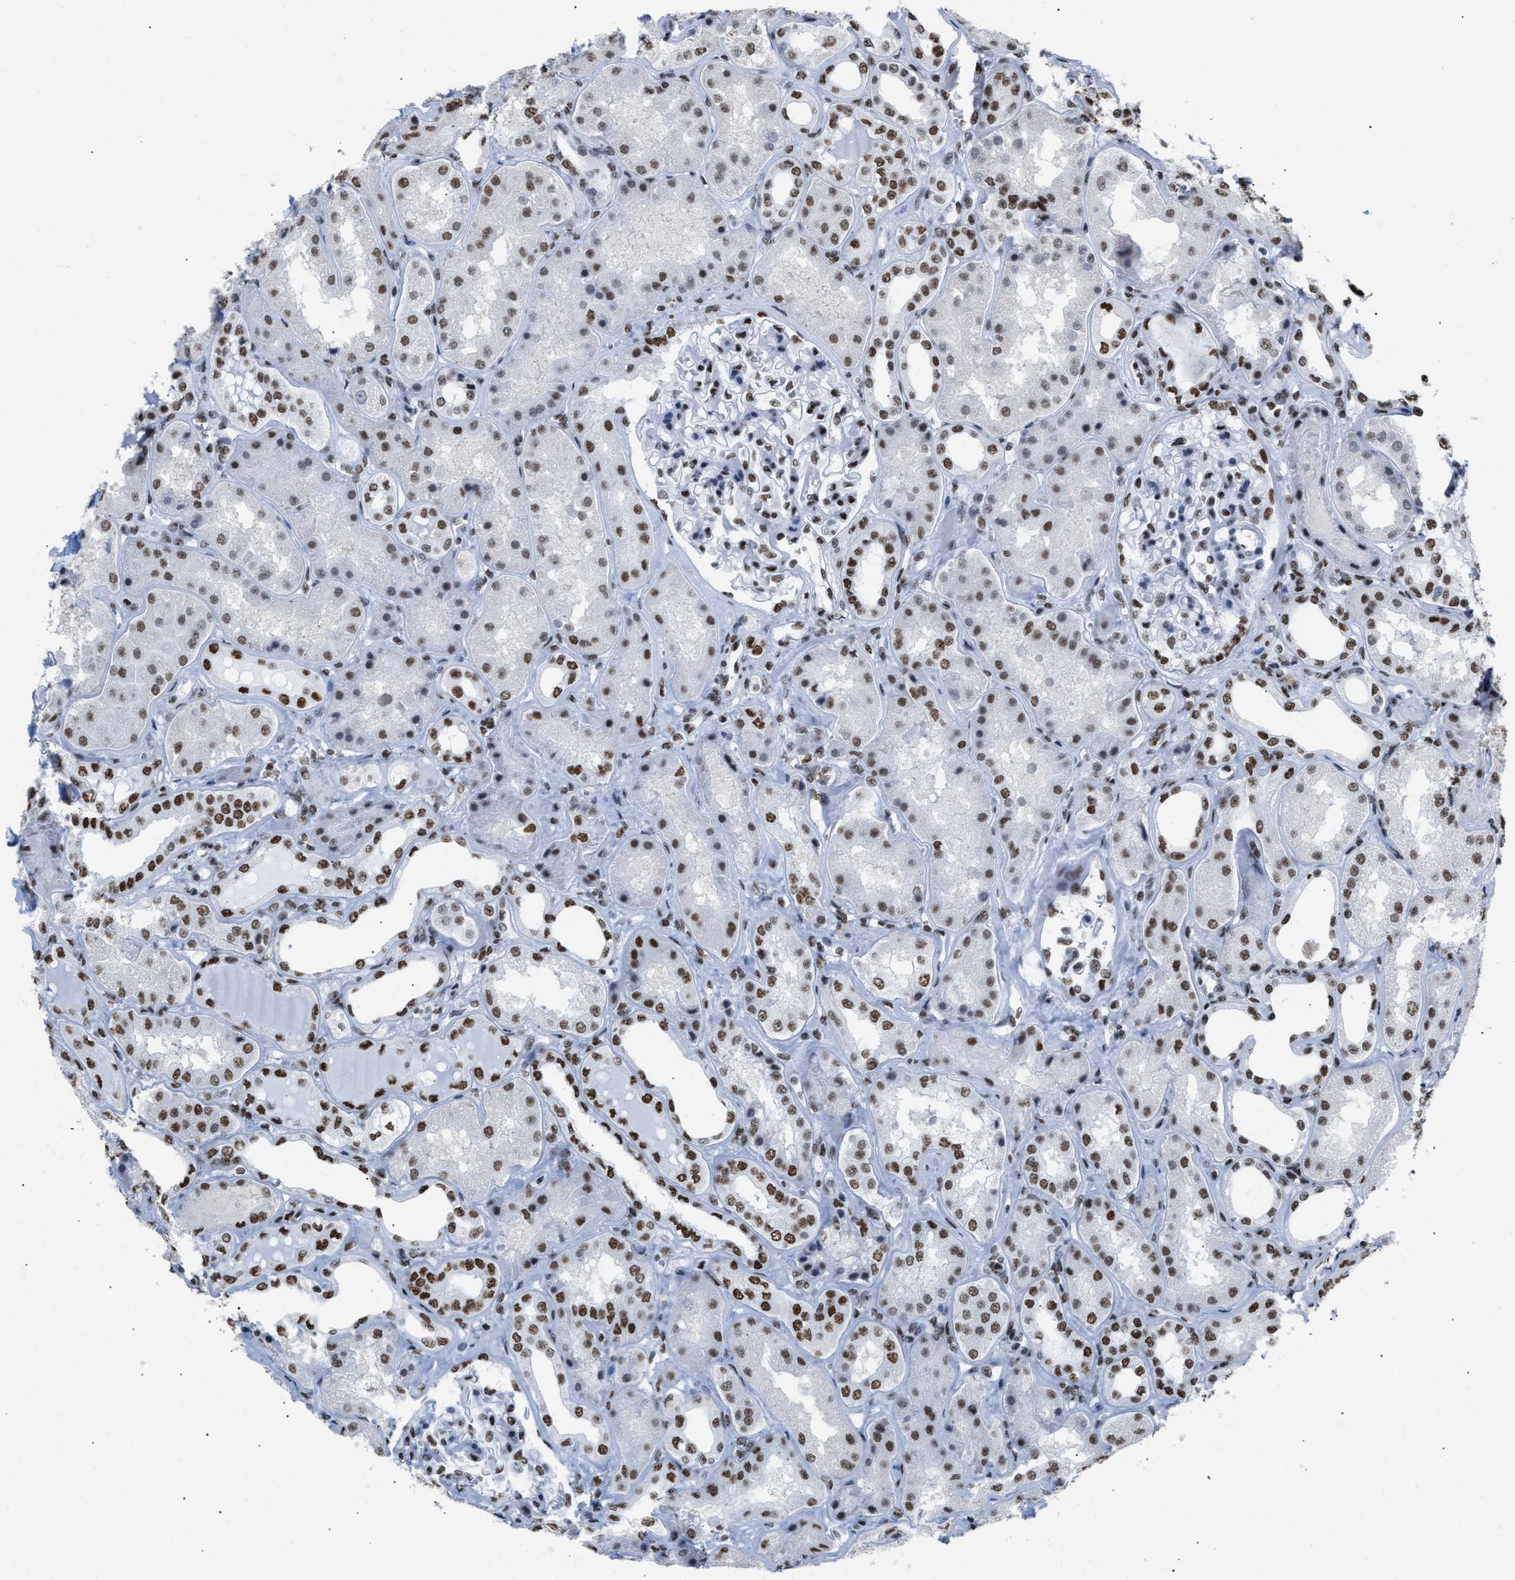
{"staining": {"intensity": "moderate", "quantity": "25%-75%", "location": "nuclear"}, "tissue": "kidney", "cell_type": "Cells in glomeruli", "image_type": "normal", "snomed": [{"axis": "morphology", "description": "Normal tissue, NOS"}, {"axis": "topography", "description": "Kidney"}], "caption": "DAB (3,3'-diaminobenzidine) immunohistochemical staining of unremarkable human kidney reveals moderate nuclear protein staining in approximately 25%-75% of cells in glomeruli.", "gene": "CCAR2", "patient": {"sex": "female", "age": 56}}